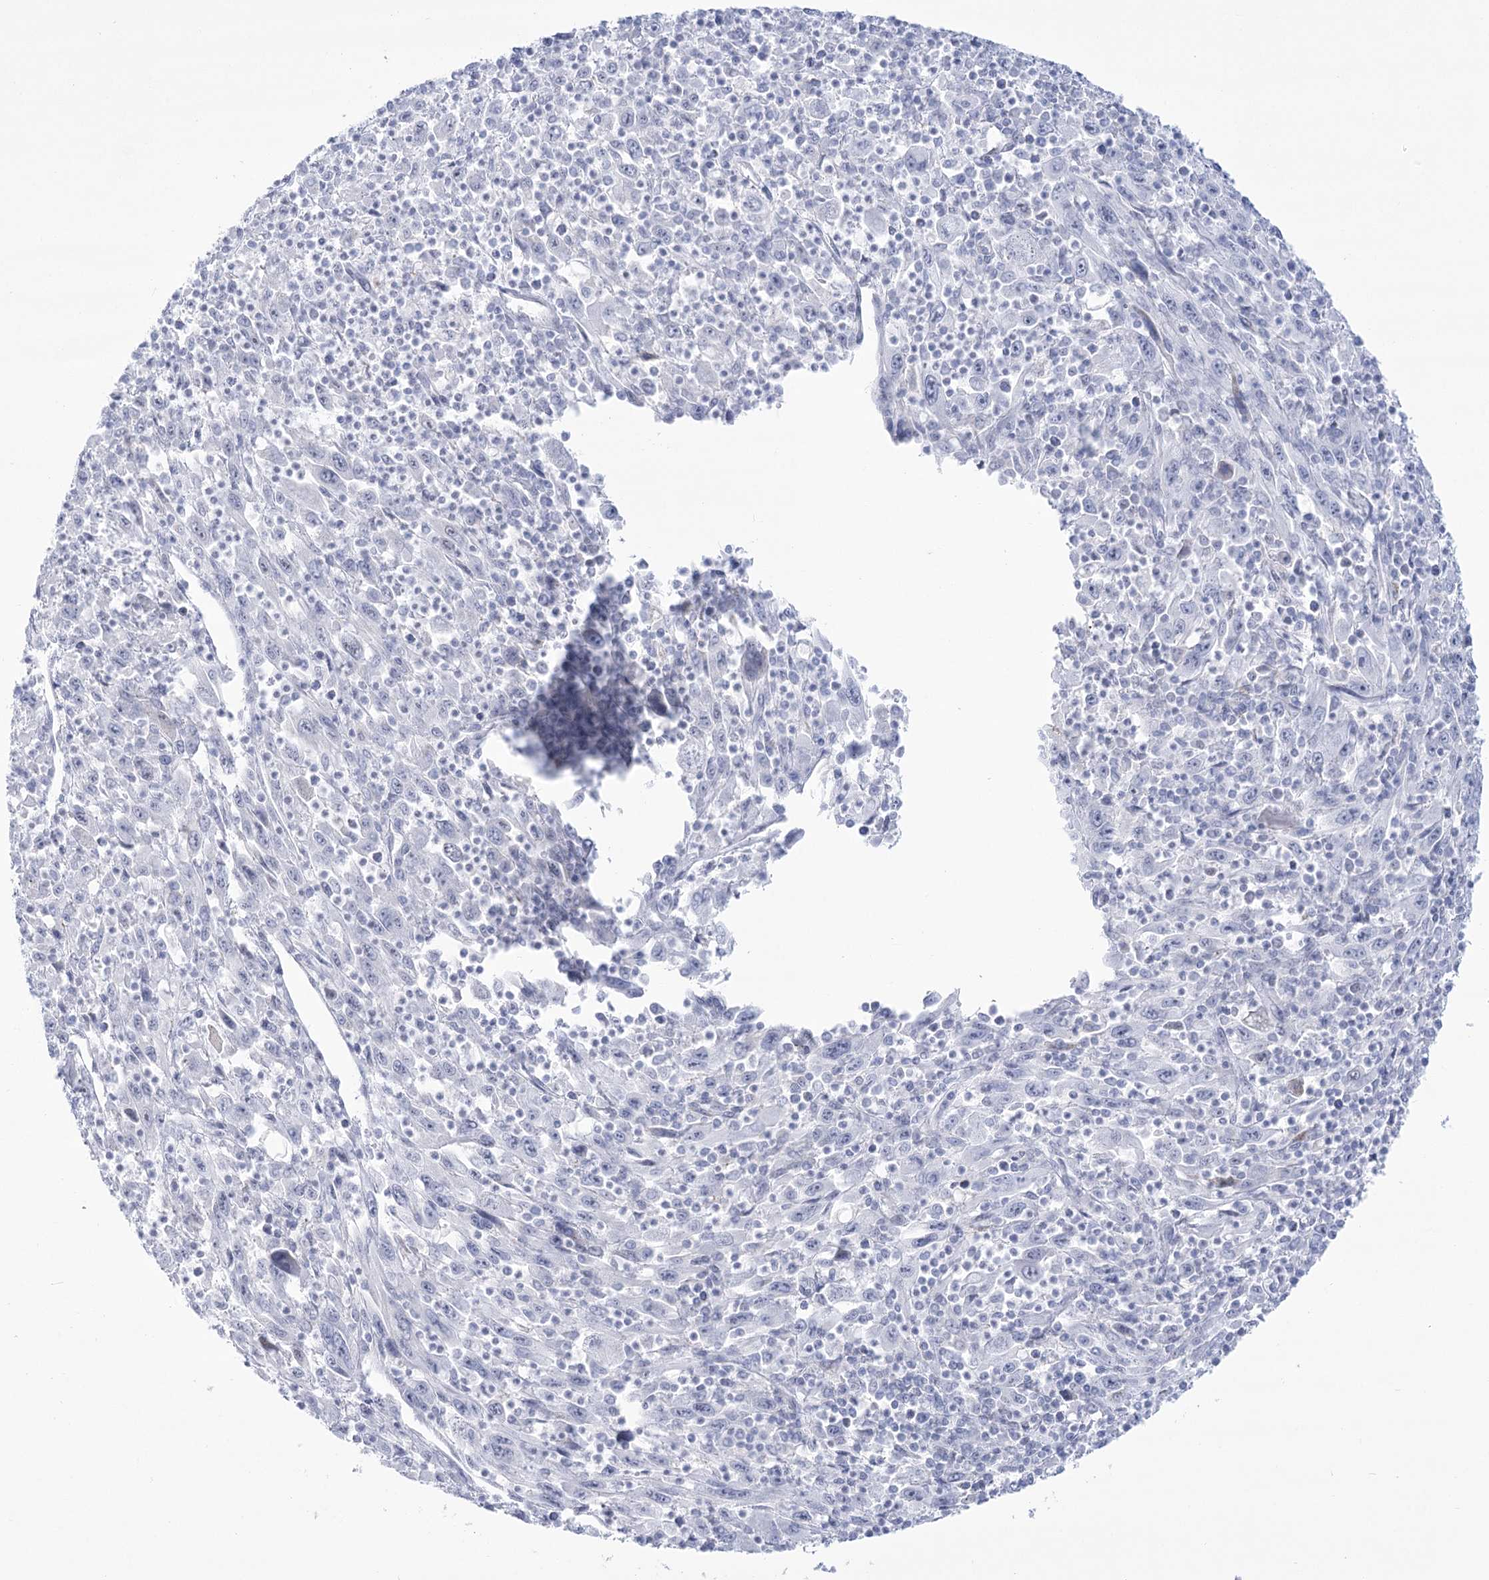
{"staining": {"intensity": "negative", "quantity": "none", "location": "none"}, "tissue": "melanoma", "cell_type": "Tumor cells", "image_type": "cancer", "snomed": [{"axis": "morphology", "description": "Malignant melanoma, Metastatic site"}, {"axis": "topography", "description": "Skin"}], "caption": "The image exhibits no staining of tumor cells in melanoma. Brightfield microscopy of immunohistochemistry stained with DAB (brown) and hematoxylin (blue), captured at high magnification.", "gene": "HORMAD1", "patient": {"sex": "female", "age": 56}}